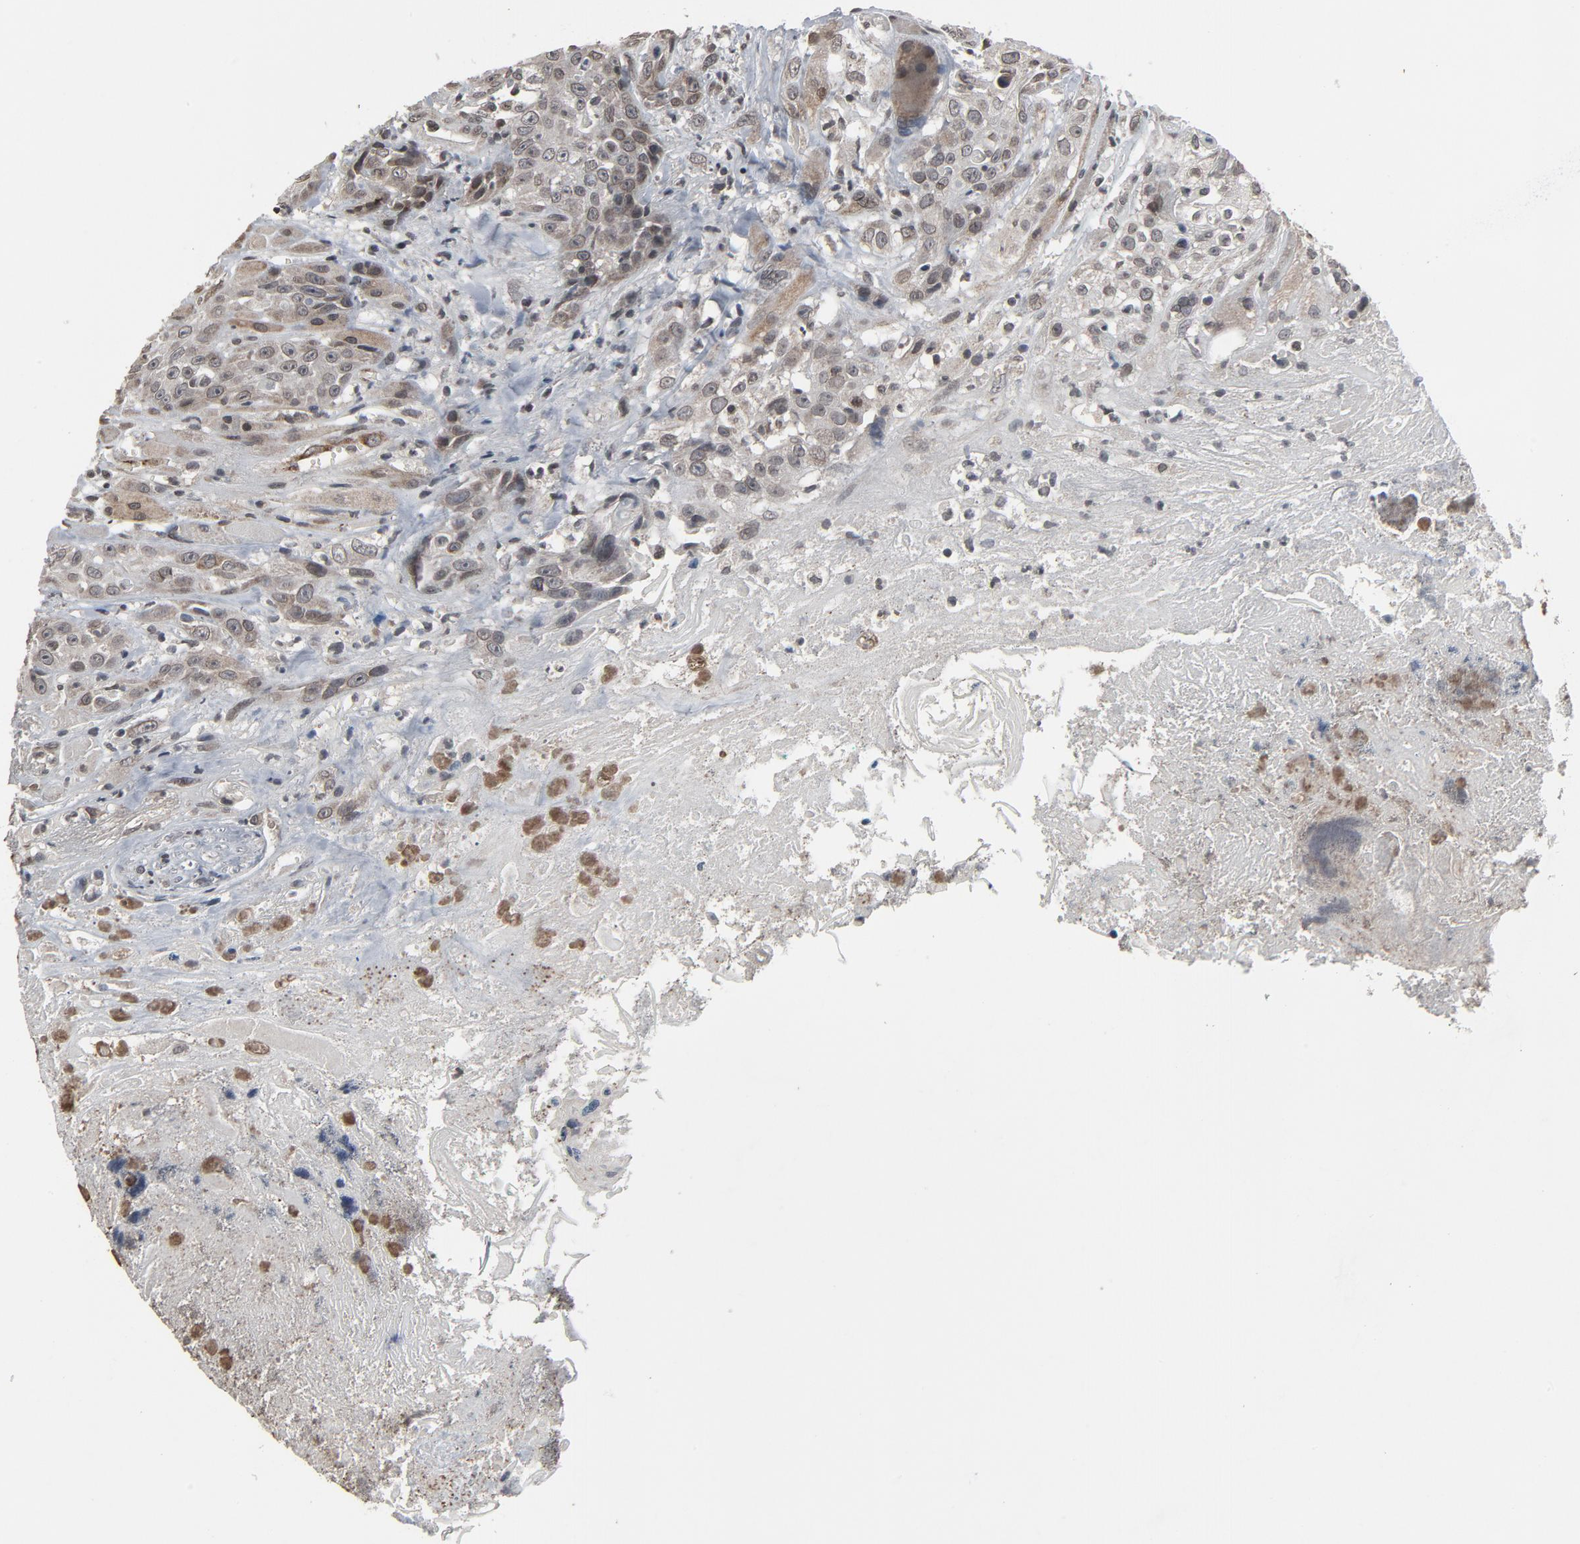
{"staining": {"intensity": "weak", "quantity": "25%-75%", "location": "cytoplasmic/membranous,nuclear"}, "tissue": "head and neck cancer", "cell_type": "Tumor cells", "image_type": "cancer", "snomed": [{"axis": "morphology", "description": "Squamous cell carcinoma, NOS"}, {"axis": "topography", "description": "Head-Neck"}], "caption": "Immunohistochemistry photomicrograph of neoplastic tissue: human squamous cell carcinoma (head and neck) stained using IHC demonstrates low levels of weak protein expression localized specifically in the cytoplasmic/membranous and nuclear of tumor cells, appearing as a cytoplasmic/membranous and nuclear brown color.", "gene": "POM121", "patient": {"sex": "female", "age": 84}}